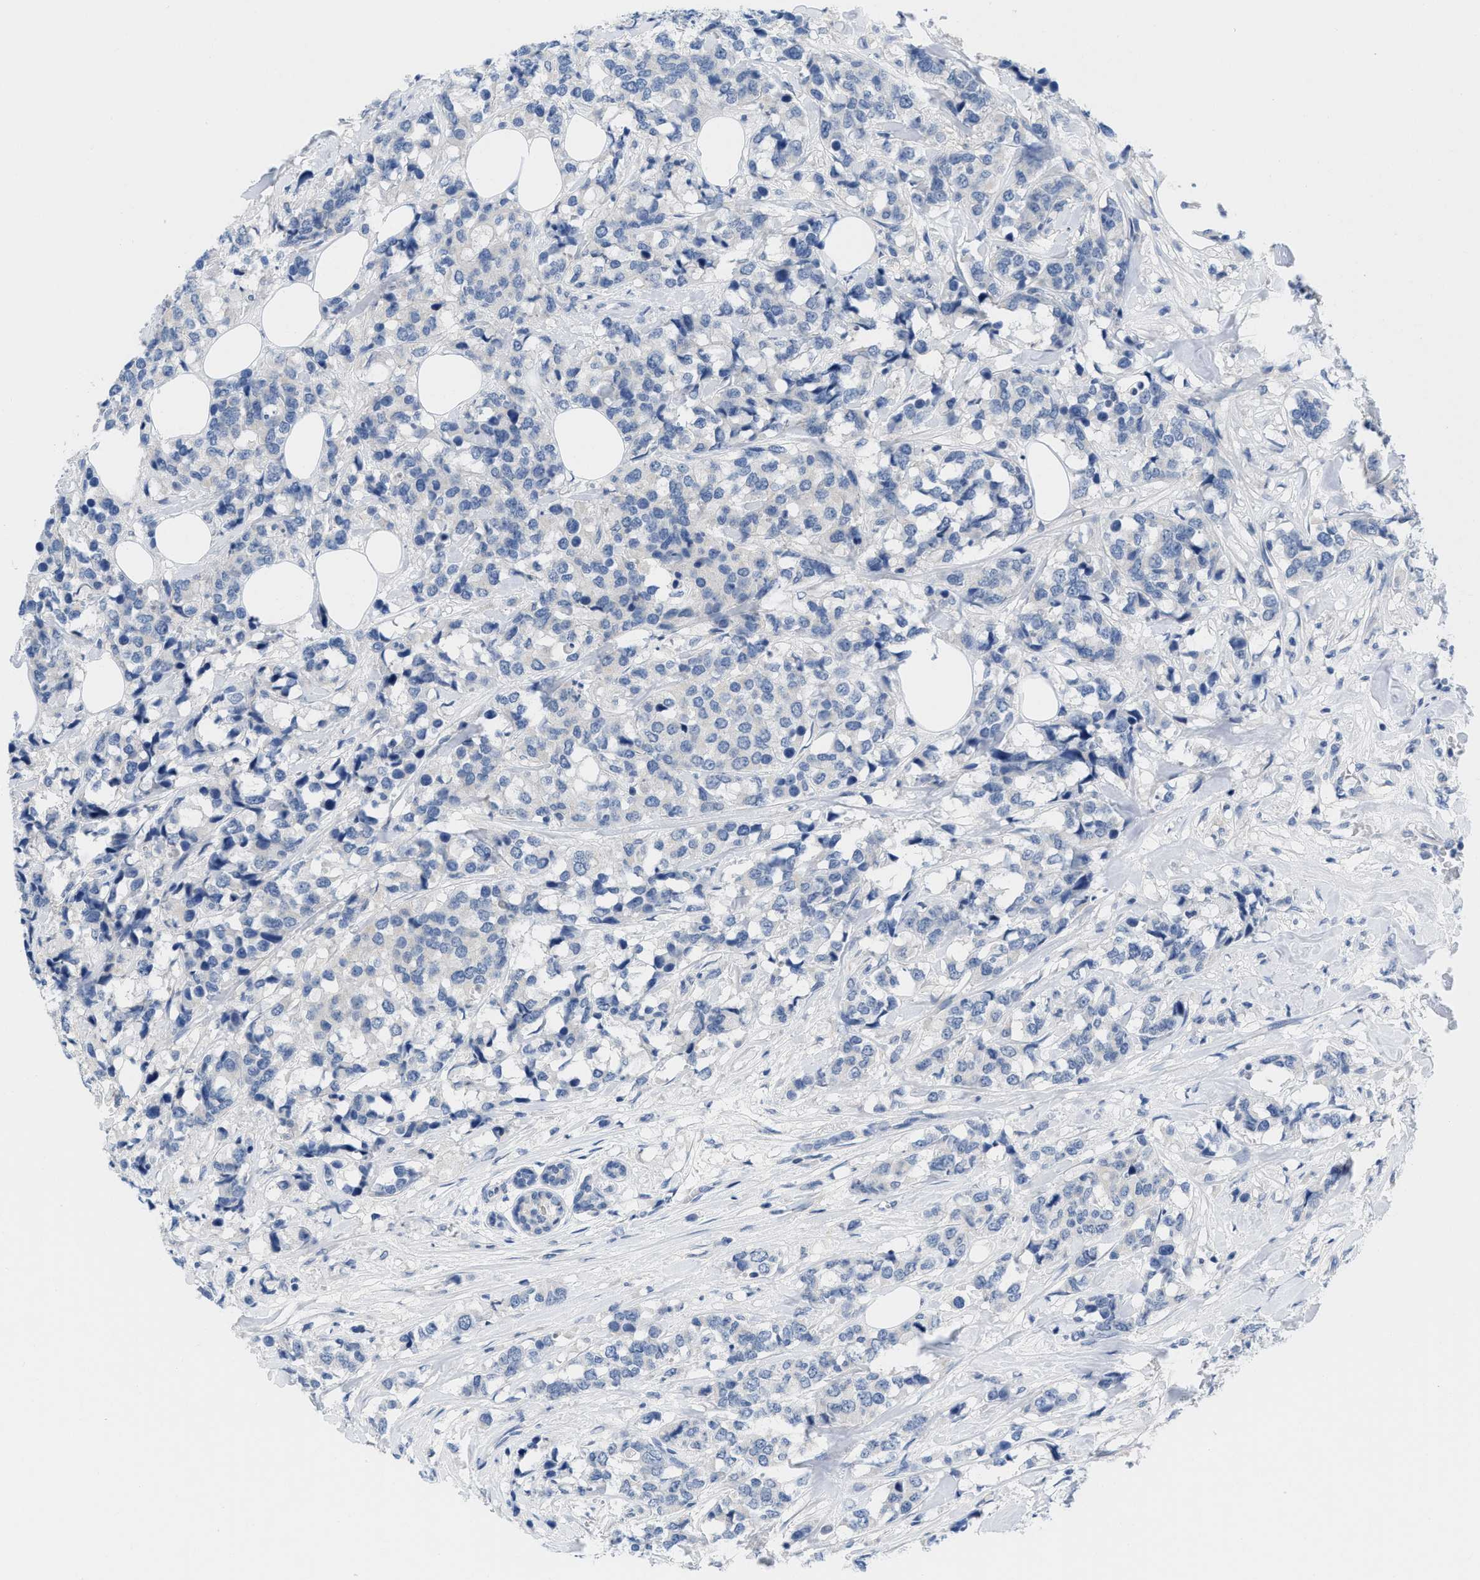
{"staining": {"intensity": "negative", "quantity": "none", "location": "none"}, "tissue": "breast cancer", "cell_type": "Tumor cells", "image_type": "cancer", "snomed": [{"axis": "morphology", "description": "Lobular carcinoma"}, {"axis": "topography", "description": "Breast"}], "caption": "The histopathology image shows no staining of tumor cells in breast cancer (lobular carcinoma).", "gene": "PYY", "patient": {"sex": "female", "age": 59}}